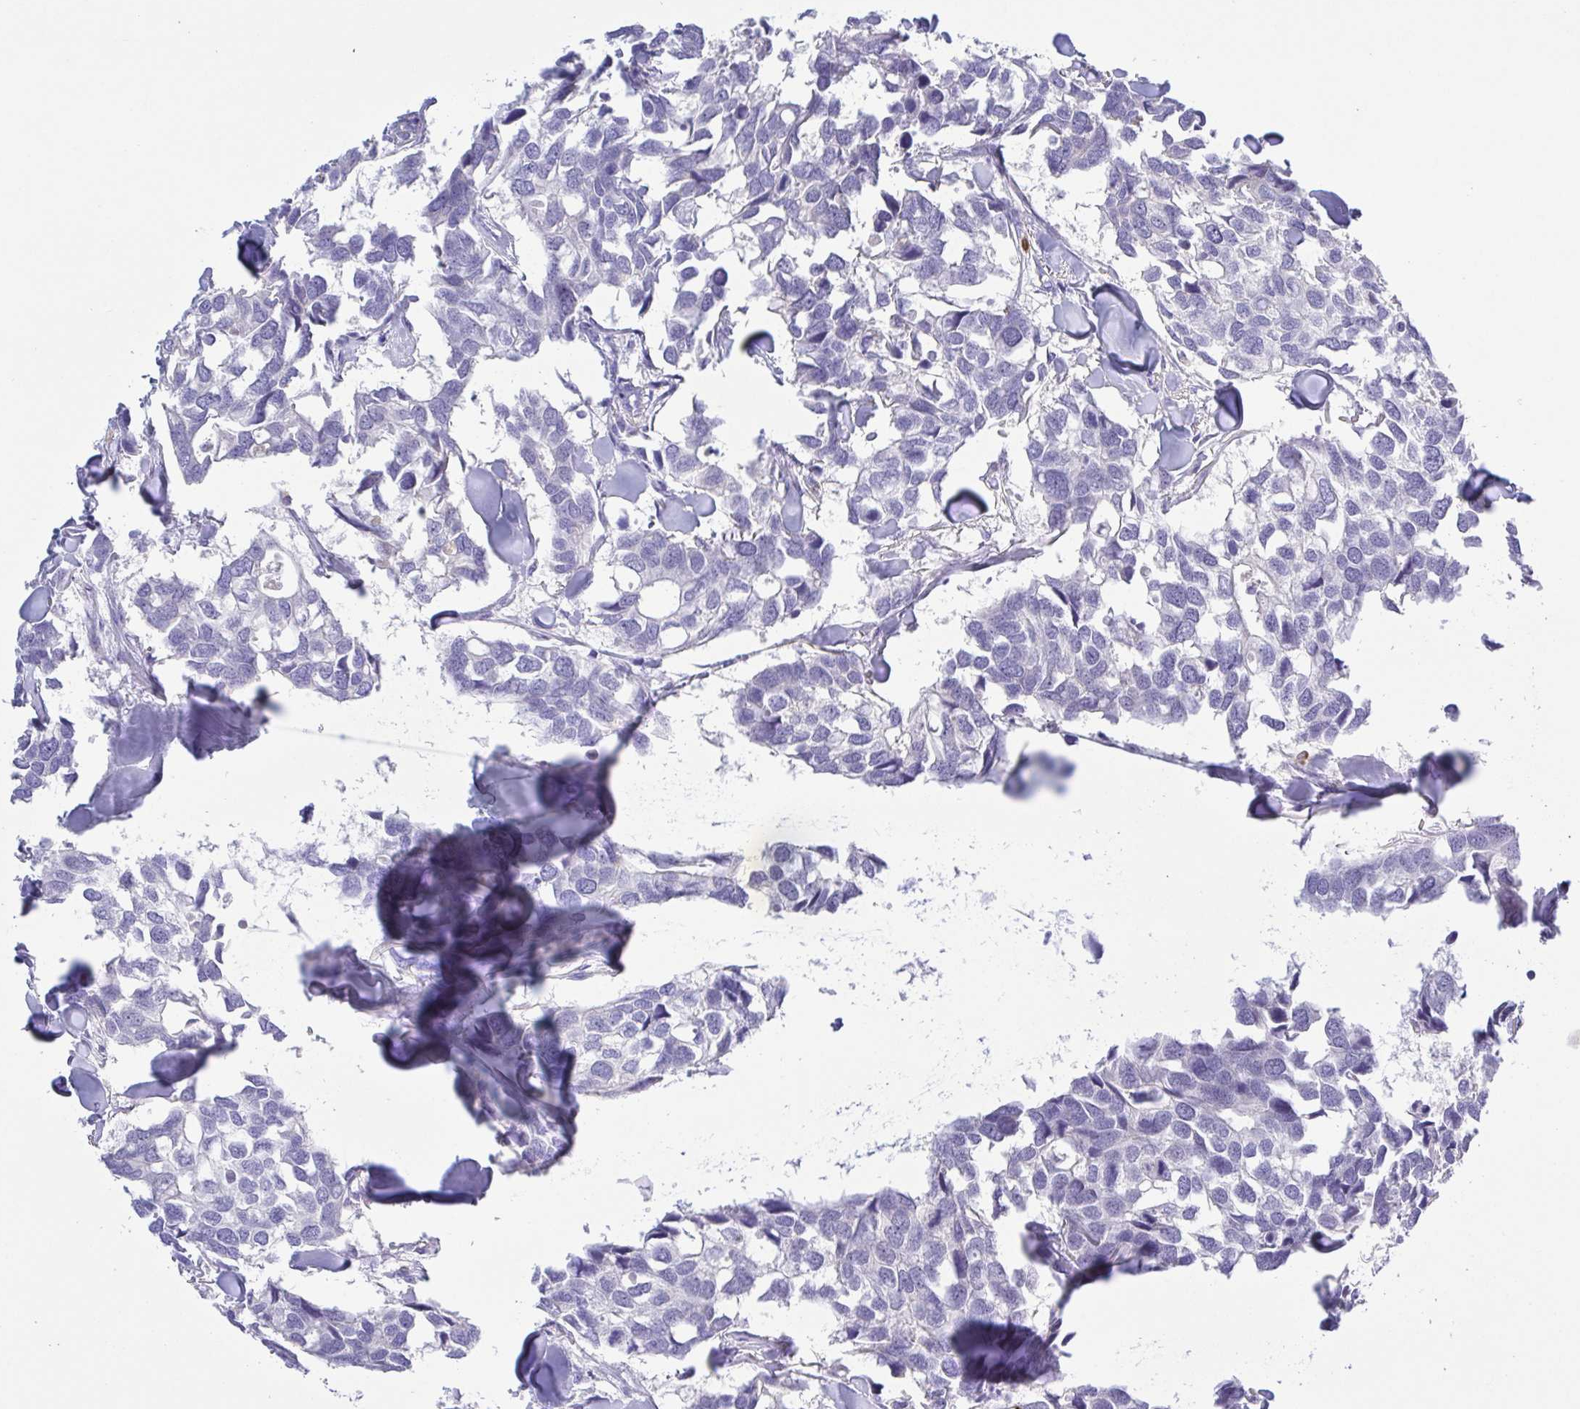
{"staining": {"intensity": "negative", "quantity": "none", "location": "none"}, "tissue": "breast cancer", "cell_type": "Tumor cells", "image_type": "cancer", "snomed": [{"axis": "morphology", "description": "Duct carcinoma"}, {"axis": "topography", "description": "Breast"}], "caption": "Immunohistochemistry photomicrograph of neoplastic tissue: invasive ductal carcinoma (breast) stained with DAB (3,3'-diaminobenzidine) reveals no significant protein expression in tumor cells. (DAB IHC visualized using brightfield microscopy, high magnification).", "gene": "PGLYRP1", "patient": {"sex": "female", "age": 83}}